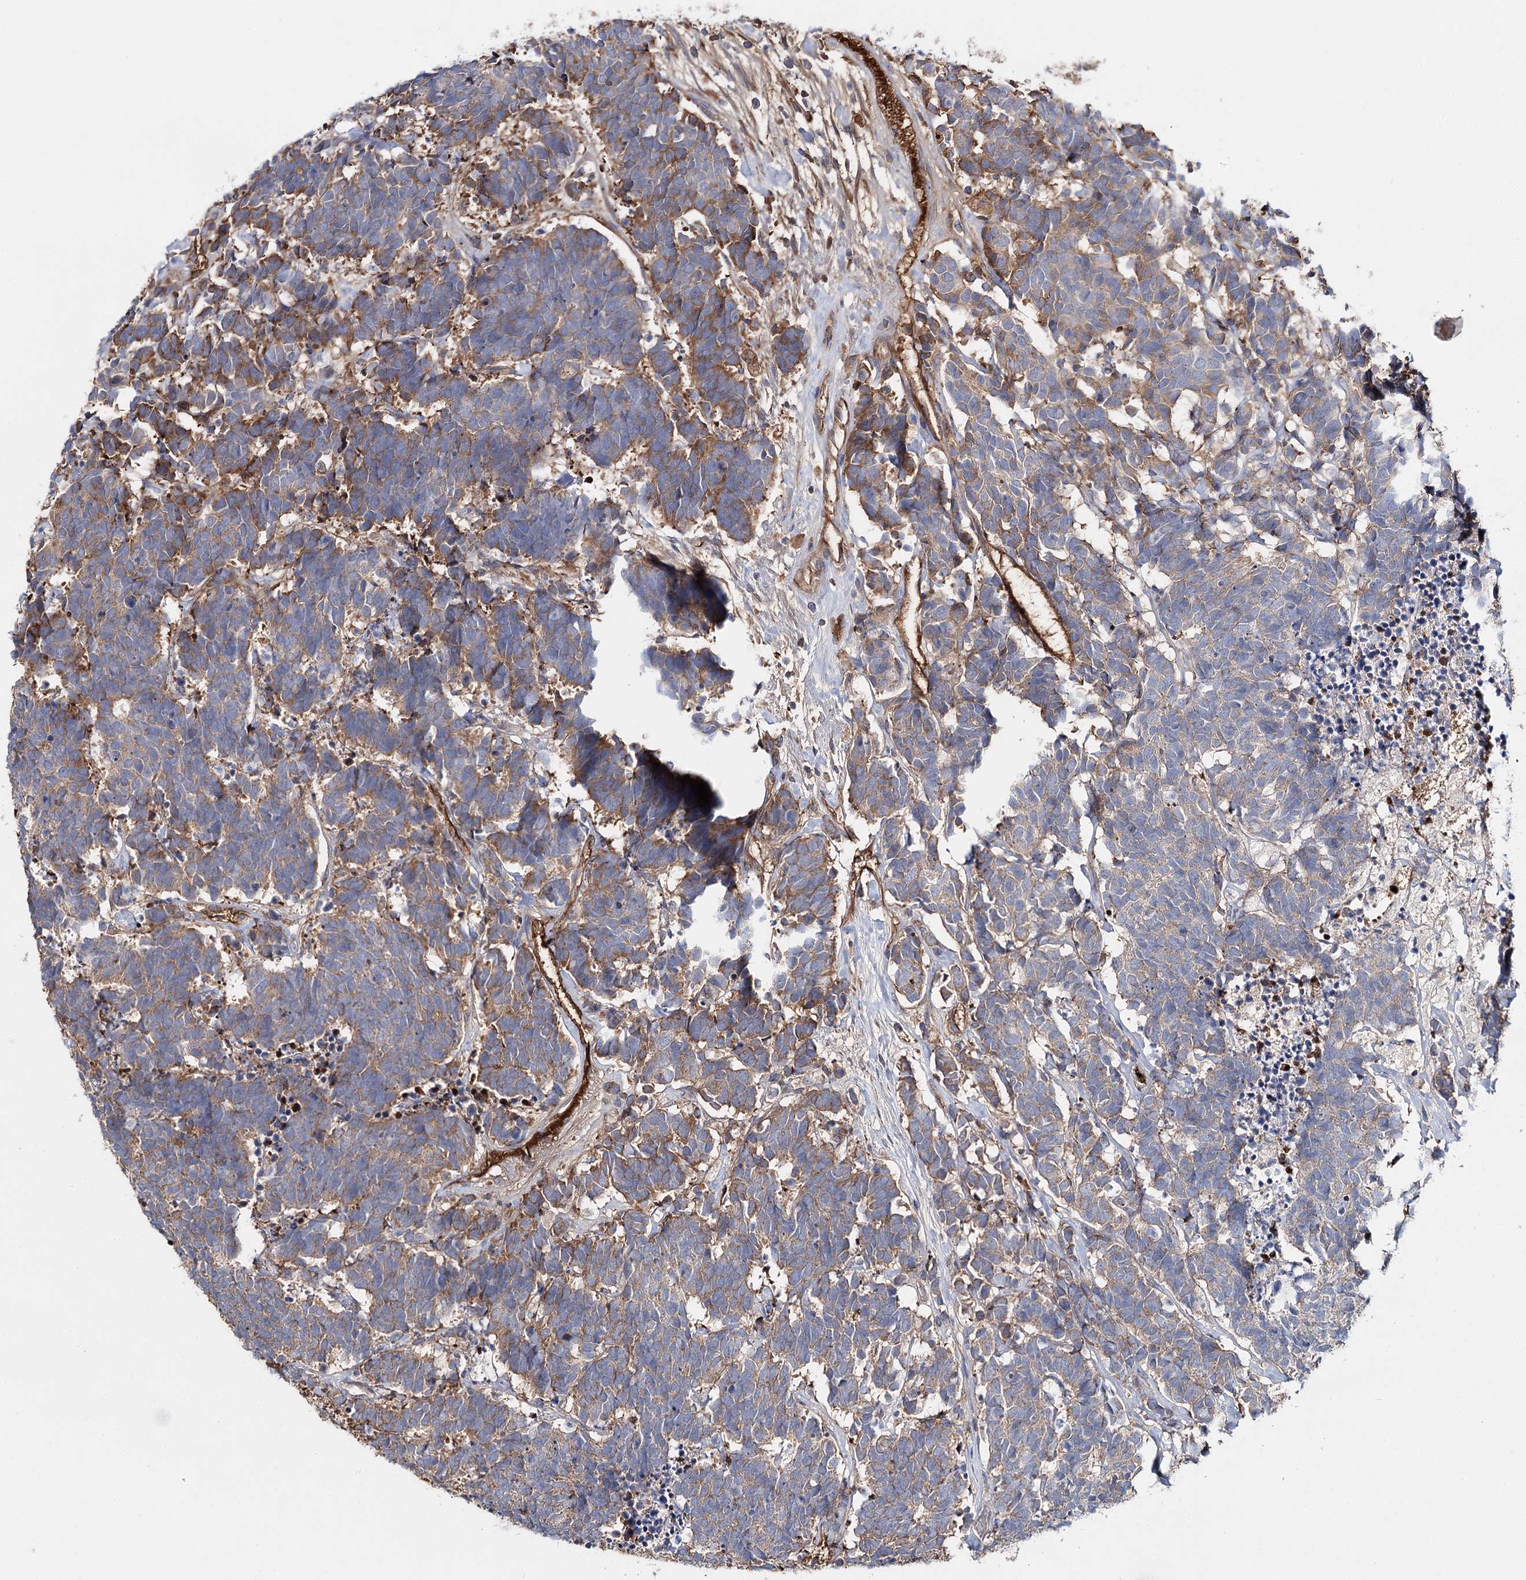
{"staining": {"intensity": "moderate", "quantity": "25%-75%", "location": "cytoplasmic/membranous"}, "tissue": "carcinoid", "cell_type": "Tumor cells", "image_type": "cancer", "snomed": [{"axis": "morphology", "description": "Carcinoma, NOS"}, {"axis": "morphology", "description": "Carcinoid, malignant, NOS"}, {"axis": "topography", "description": "Urinary bladder"}], "caption": "DAB immunohistochemical staining of carcinoid displays moderate cytoplasmic/membranous protein positivity in about 25%-75% of tumor cells.", "gene": "ALKBH8", "patient": {"sex": "male", "age": 57}}